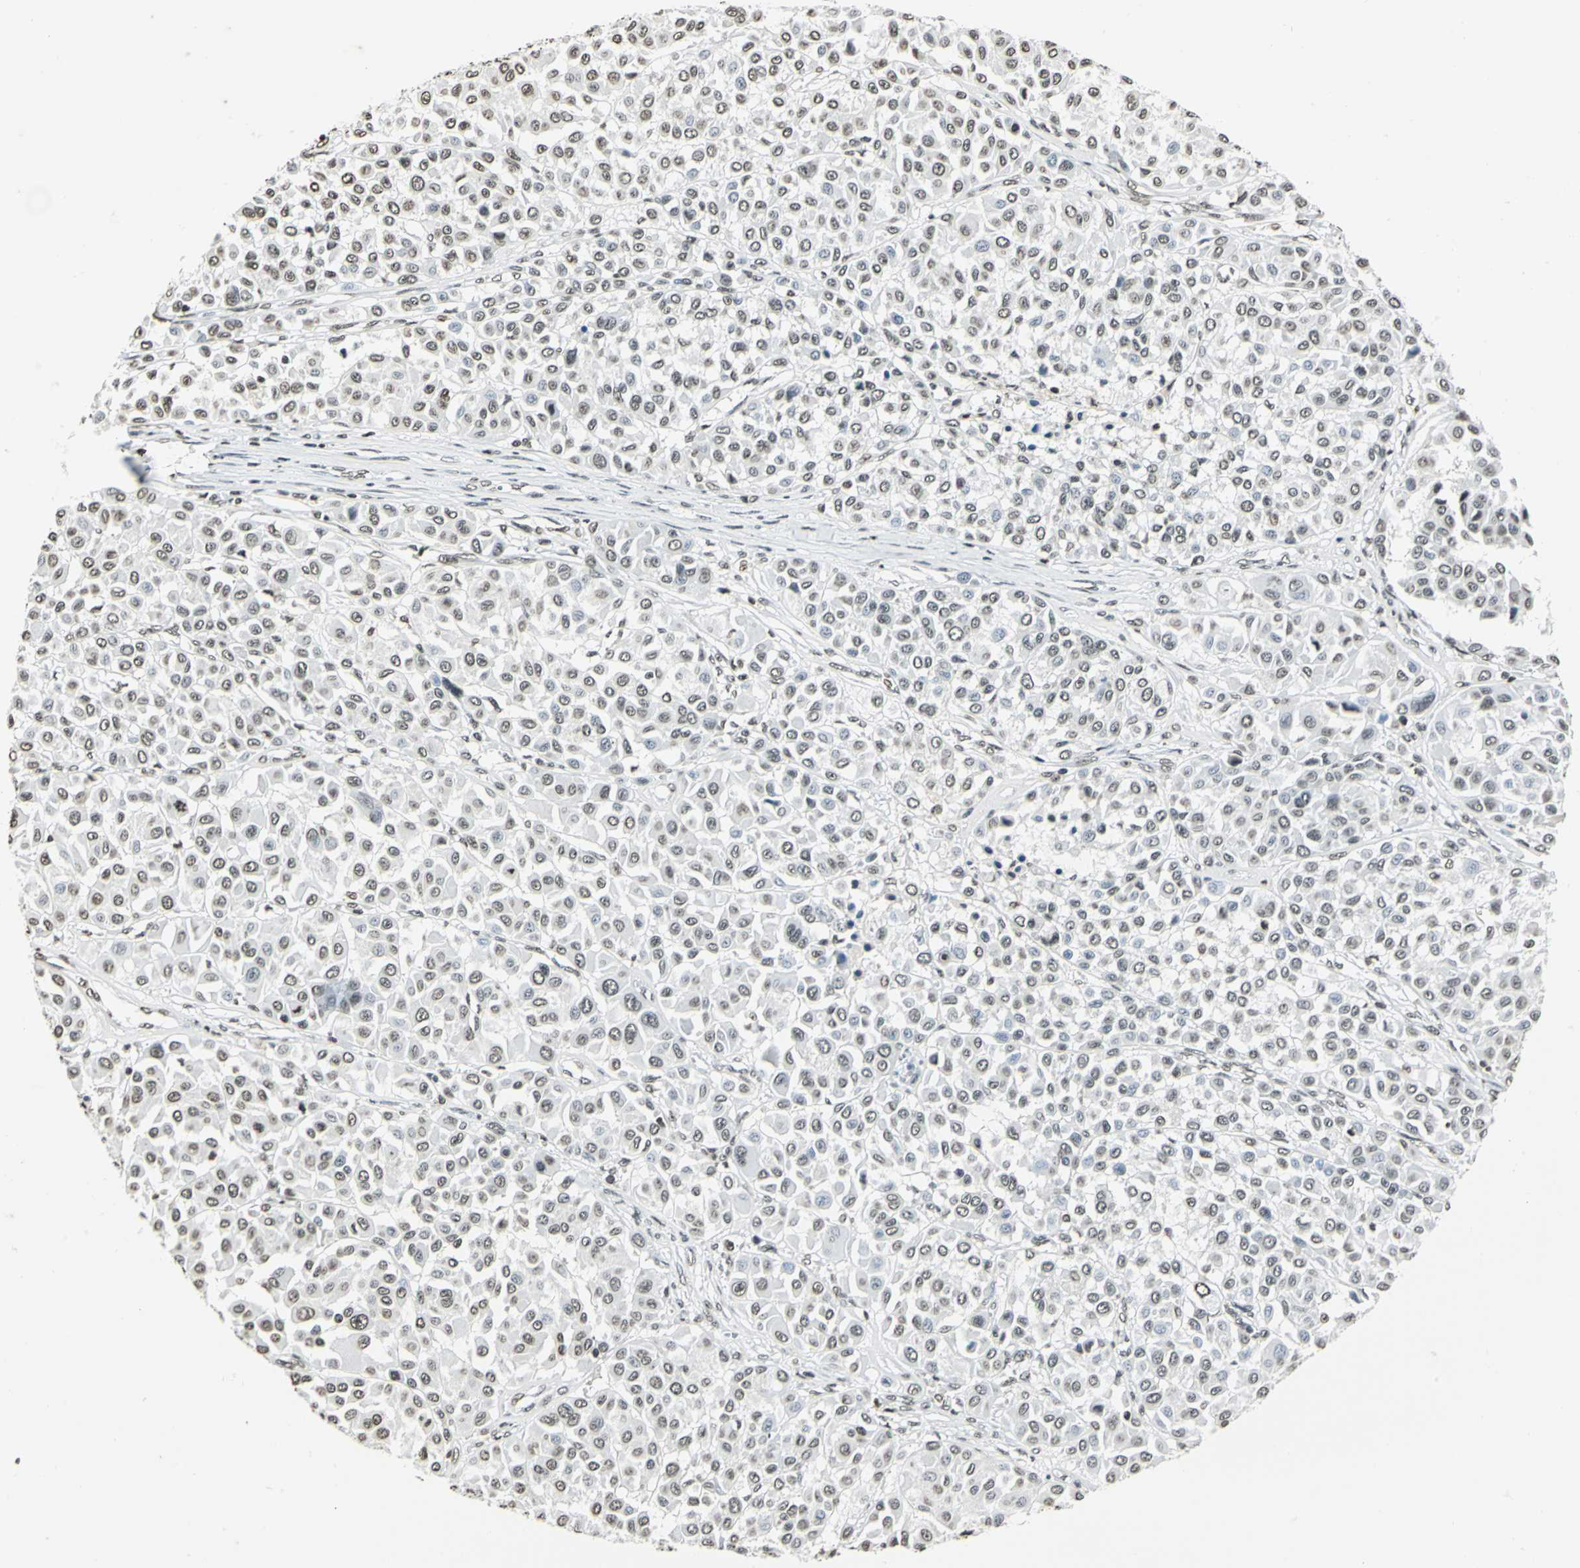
{"staining": {"intensity": "weak", "quantity": ">75%", "location": "nuclear"}, "tissue": "melanoma", "cell_type": "Tumor cells", "image_type": "cancer", "snomed": [{"axis": "morphology", "description": "Malignant melanoma, Metastatic site"}, {"axis": "topography", "description": "Soft tissue"}], "caption": "Tumor cells display weak nuclear positivity in approximately >75% of cells in melanoma. (Stains: DAB (3,3'-diaminobenzidine) in brown, nuclei in blue, Microscopy: brightfield microscopy at high magnification).", "gene": "MCM4", "patient": {"sex": "male", "age": 41}}